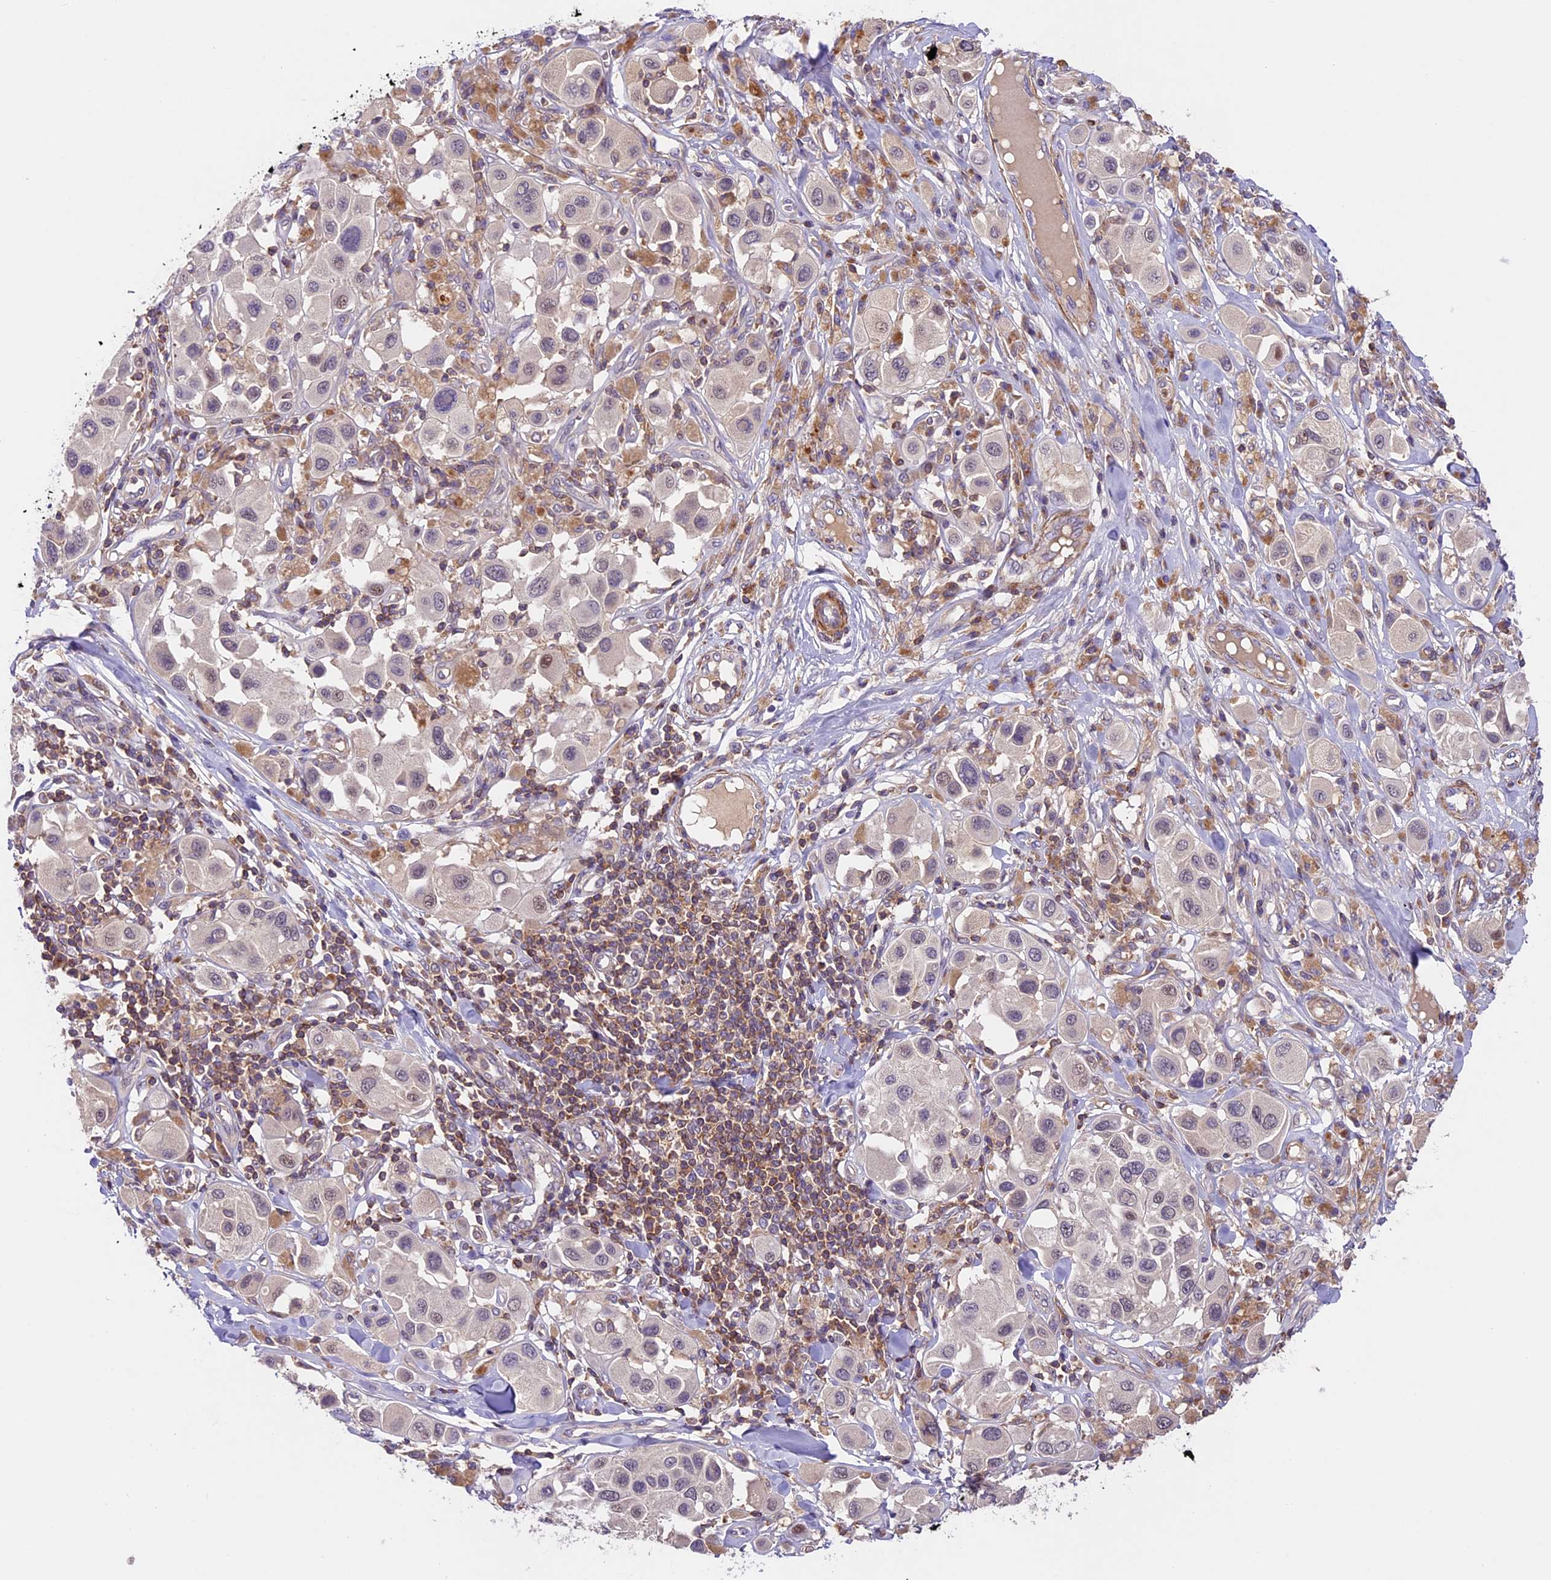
{"staining": {"intensity": "weak", "quantity": "<25%", "location": "nuclear"}, "tissue": "melanoma", "cell_type": "Tumor cells", "image_type": "cancer", "snomed": [{"axis": "morphology", "description": "Malignant melanoma, Metastatic site"}, {"axis": "topography", "description": "Skin"}], "caption": "This photomicrograph is of malignant melanoma (metastatic site) stained with IHC to label a protein in brown with the nuclei are counter-stained blue. There is no staining in tumor cells.", "gene": "TBC1D1", "patient": {"sex": "male", "age": 41}}